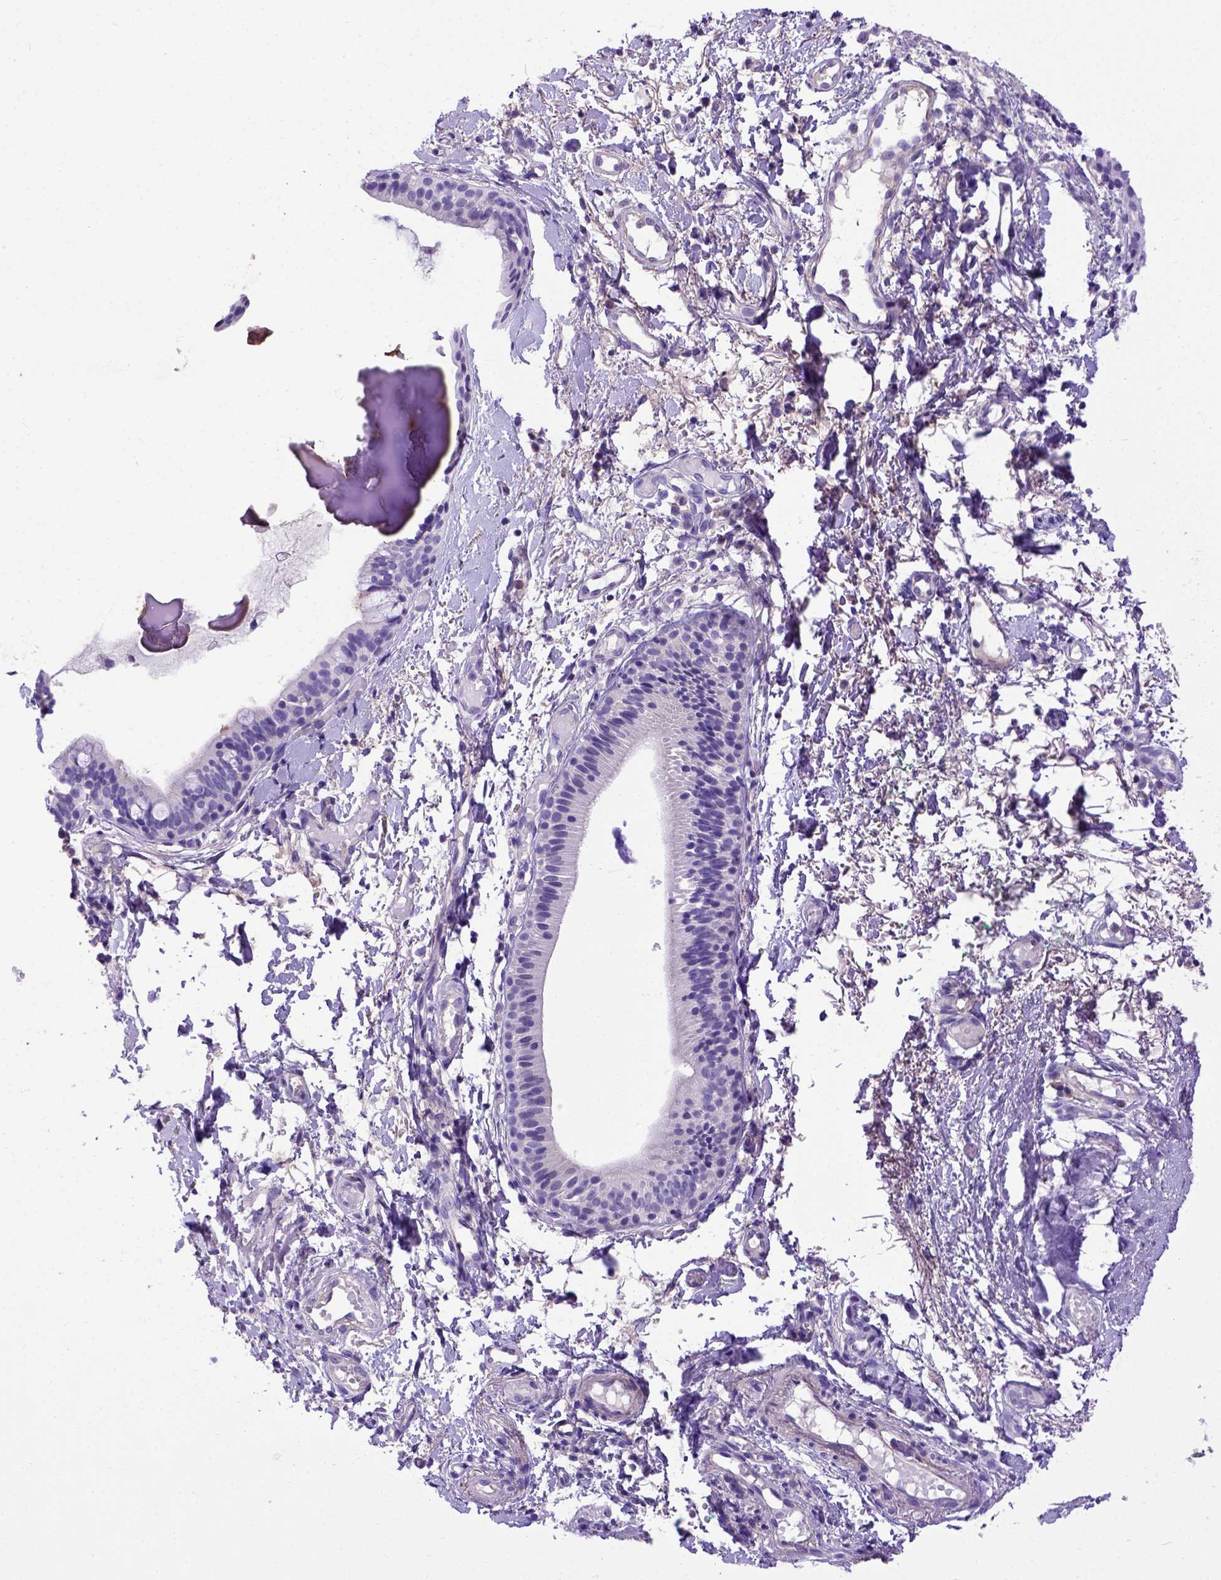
{"staining": {"intensity": "negative", "quantity": "none", "location": "none"}, "tissue": "nasopharynx", "cell_type": "Respiratory epithelial cells", "image_type": "normal", "snomed": [{"axis": "morphology", "description": "Normal tissue, NOS"}, {"axis": "morphology", "description": "Basal cell carcinoma"}, {"axis": "topography", "description": "Cartilage tissue"}, {"axis": "topography", "description": "Nasopharynx"}, {"axis": "topography", "description": "Oral tissue"}], "caption": "DAB immunohistochemical staining of normal human nasopharynx reveals no significant staining in respiratory epithelial cells.", "gene": "ADAM12", "patient": {"sex": "female", "age": 77}}